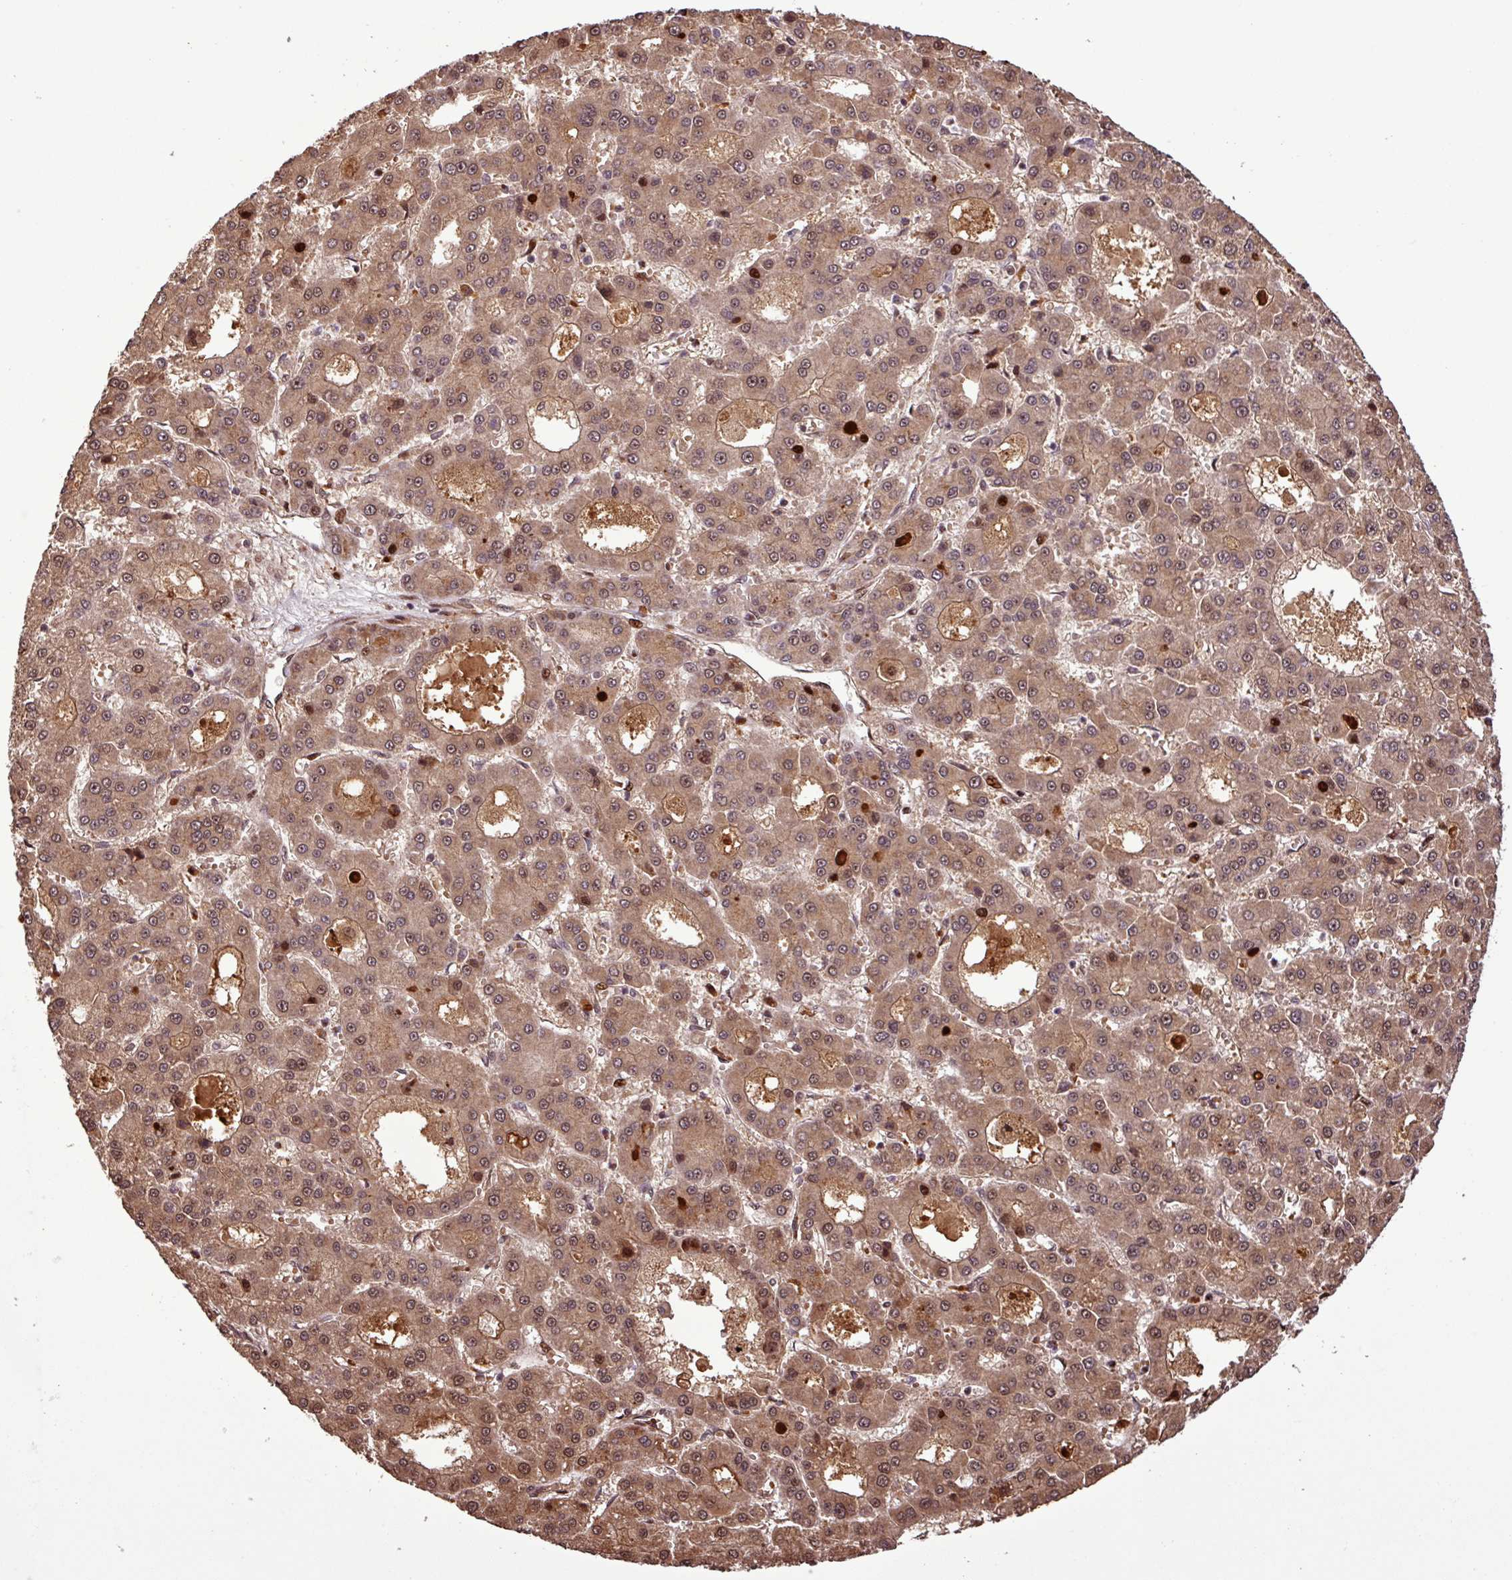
{"staining": {"intensity": "moderate", "quantity": ">75%", "location": "cytoplasmic/membranous,nuclear"}, "tissue": "liver cancer", "cell_type": "Tumor cells", "image_type": "cancer", "snomed": [{"axis": "morphology", "description": "Carcinoma, Hepatocellular, NOS"}, {"axis": "topography", "description": "Liver"}], "caption": "Liver hepatocellular carcinoma was stained to show a protein in brown. There is medium levels of moderate cytoplasmic/membranous and nuclear staining in approximately >75% of tumor cells.", "gene": "SLC22A24", "patient": {"sex": "male", "age": 70}}